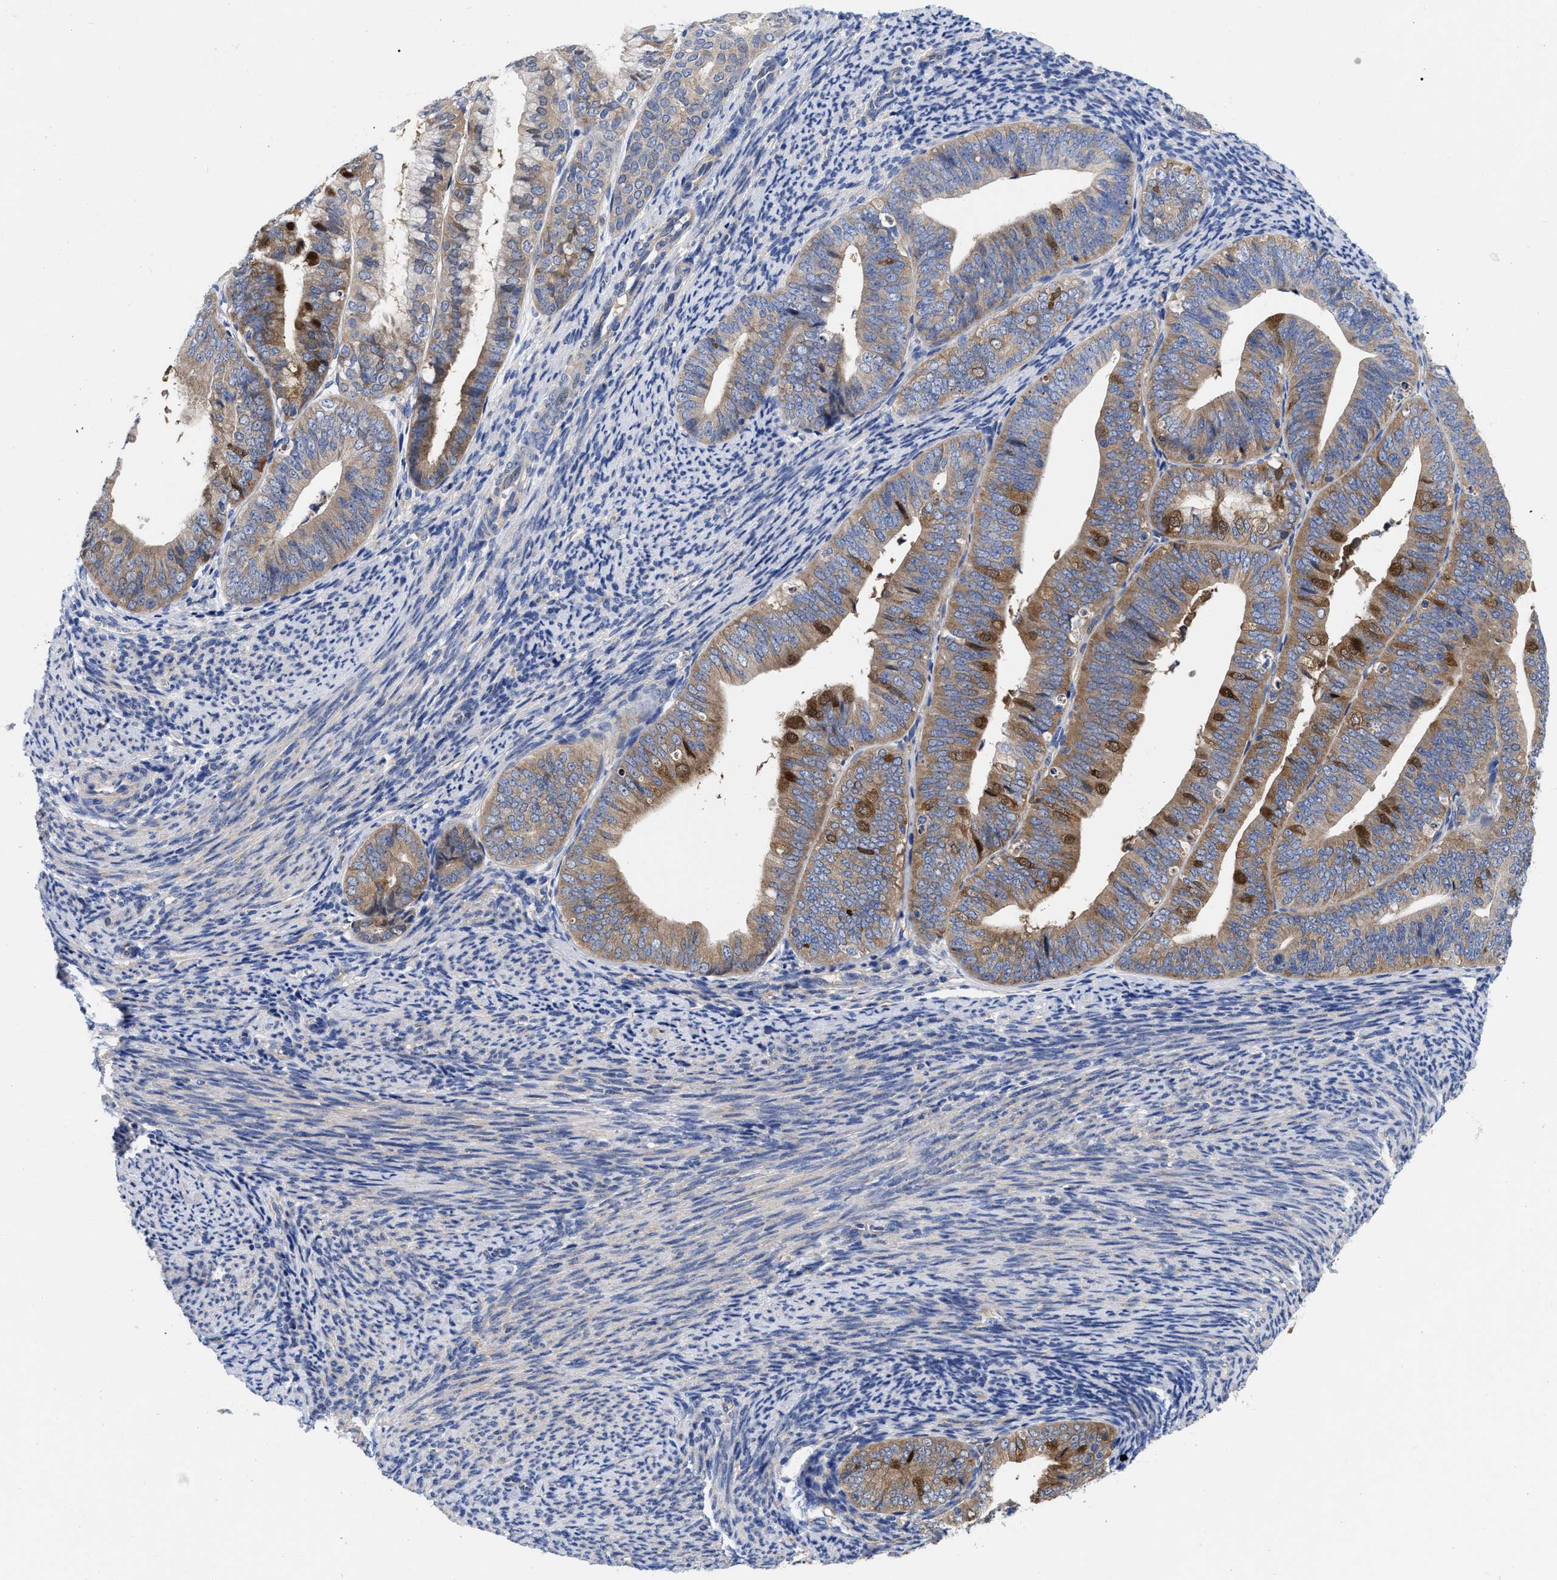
{"staining": {"intensity": "strong", "quantity": ">75%", "location": "cytoplasmic/membranous"}, "tissue": "endometrial cancer", "cell_type": "Tumor cells", "image_type": "cancer", "snomed": [{"axis": "morphology", "description": "Adenocarcinoma, NOS"}, {"axis": "topography", "description": "Endometrium"}], "caption": "The photomicrograph displays staining of endometrial cancer (adenocarcinoma), revealing strong cytoplasmic/membranous protein staining (brown color) within tumor cells. The staining was performed using DAB, with brown indicating positive protein expression. Nuclei are stained blue with hematoxylin.", "gene": "RBKS", "patient": {"sex": "female", "age": 63}}